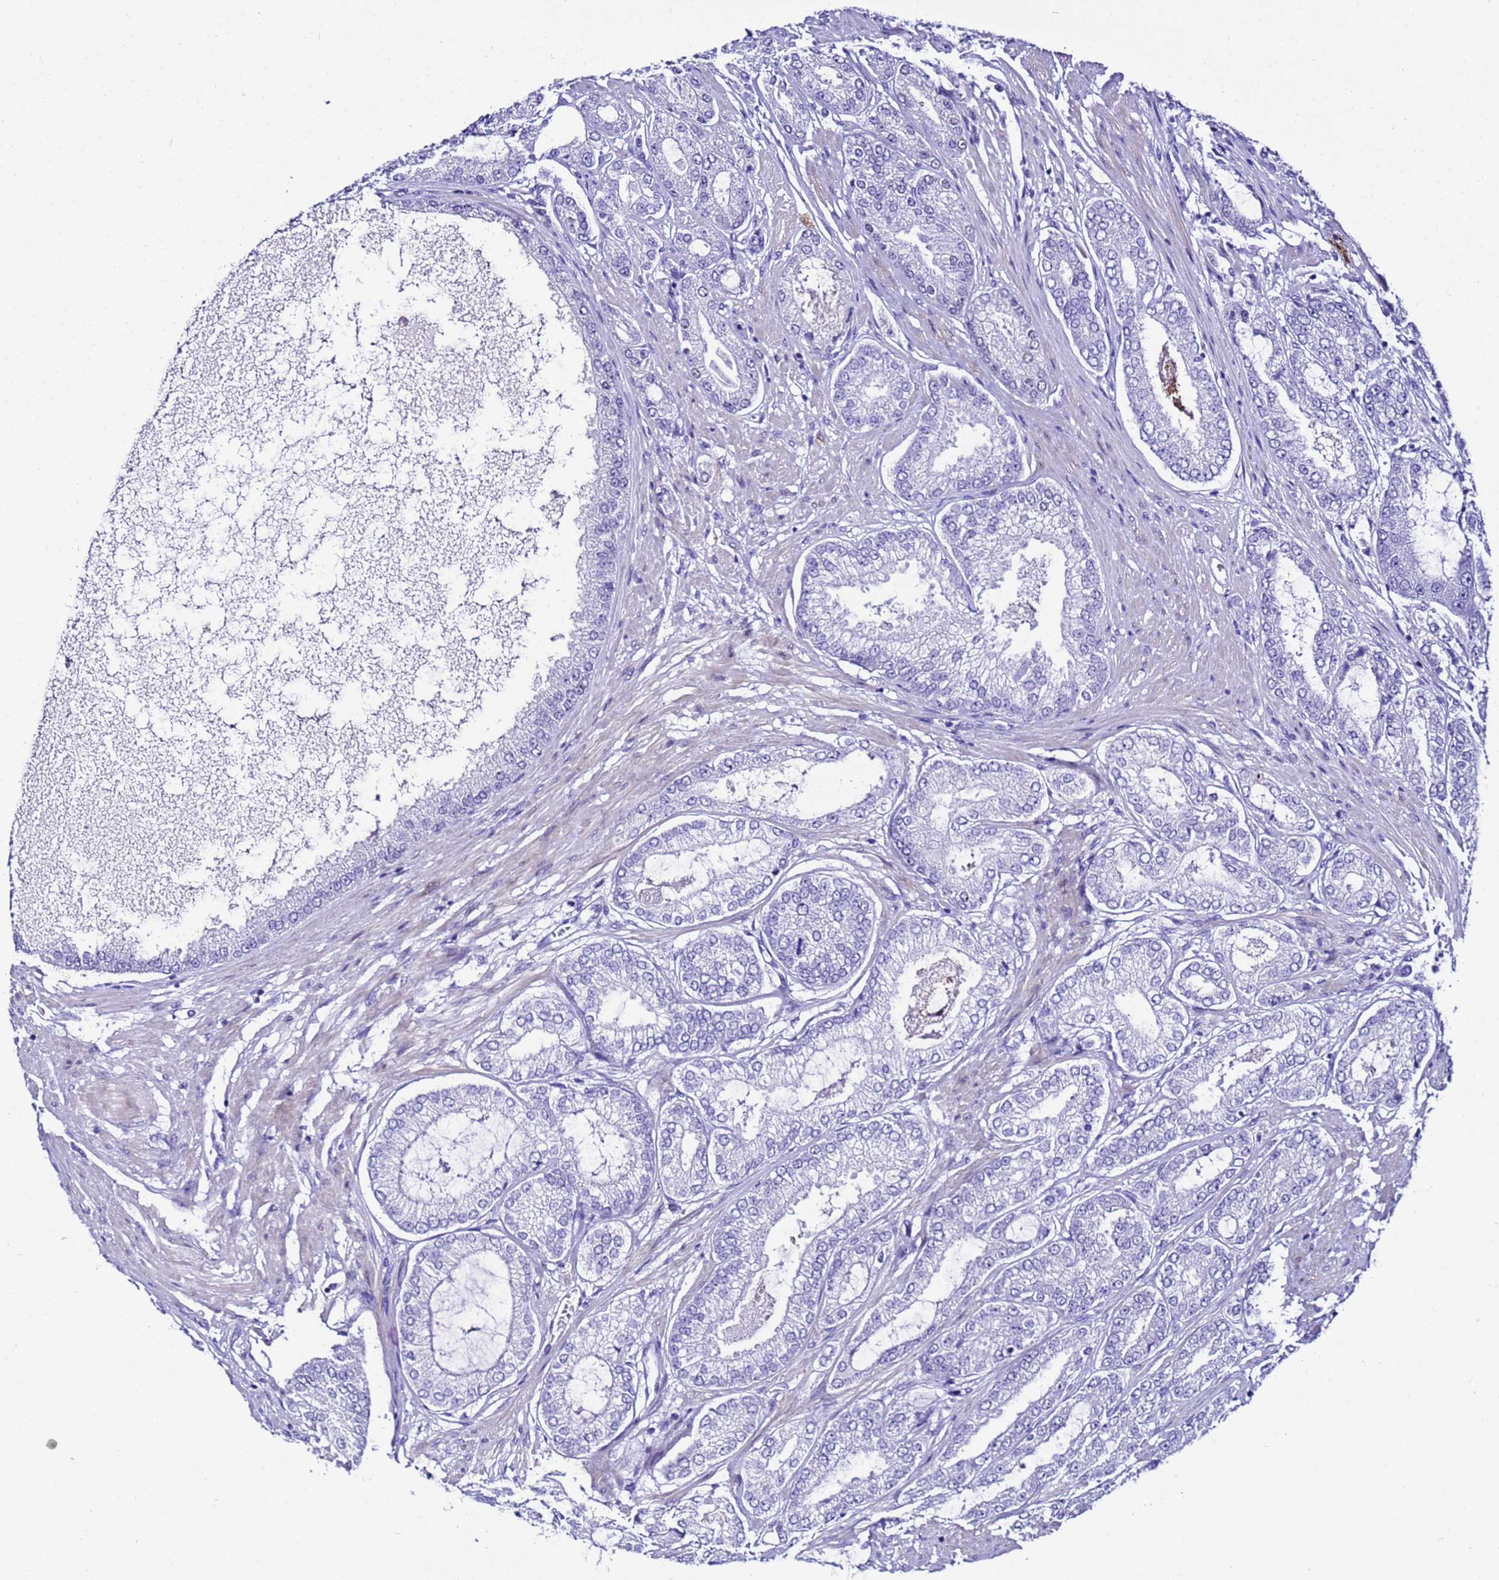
{"staining": {"intensity": "negative", "quantity": "none", "location": "none"}, "tissue": "prostate cancer", "cell_type": "Tumor cells", "image_type": "cancer", "snomed": [{"axis": "morphology", "description": "Adenocarcinoma, High grade"}, {"axis": "topography", "description": "Prostate"}], "caption": "Protein analysis of prostate cancer (adenocarcinoma (high-grade)) reveals no significant staining in tumor cells.", "gene": "ZNF417", "patient": {"sex": "male", "age": 71}}